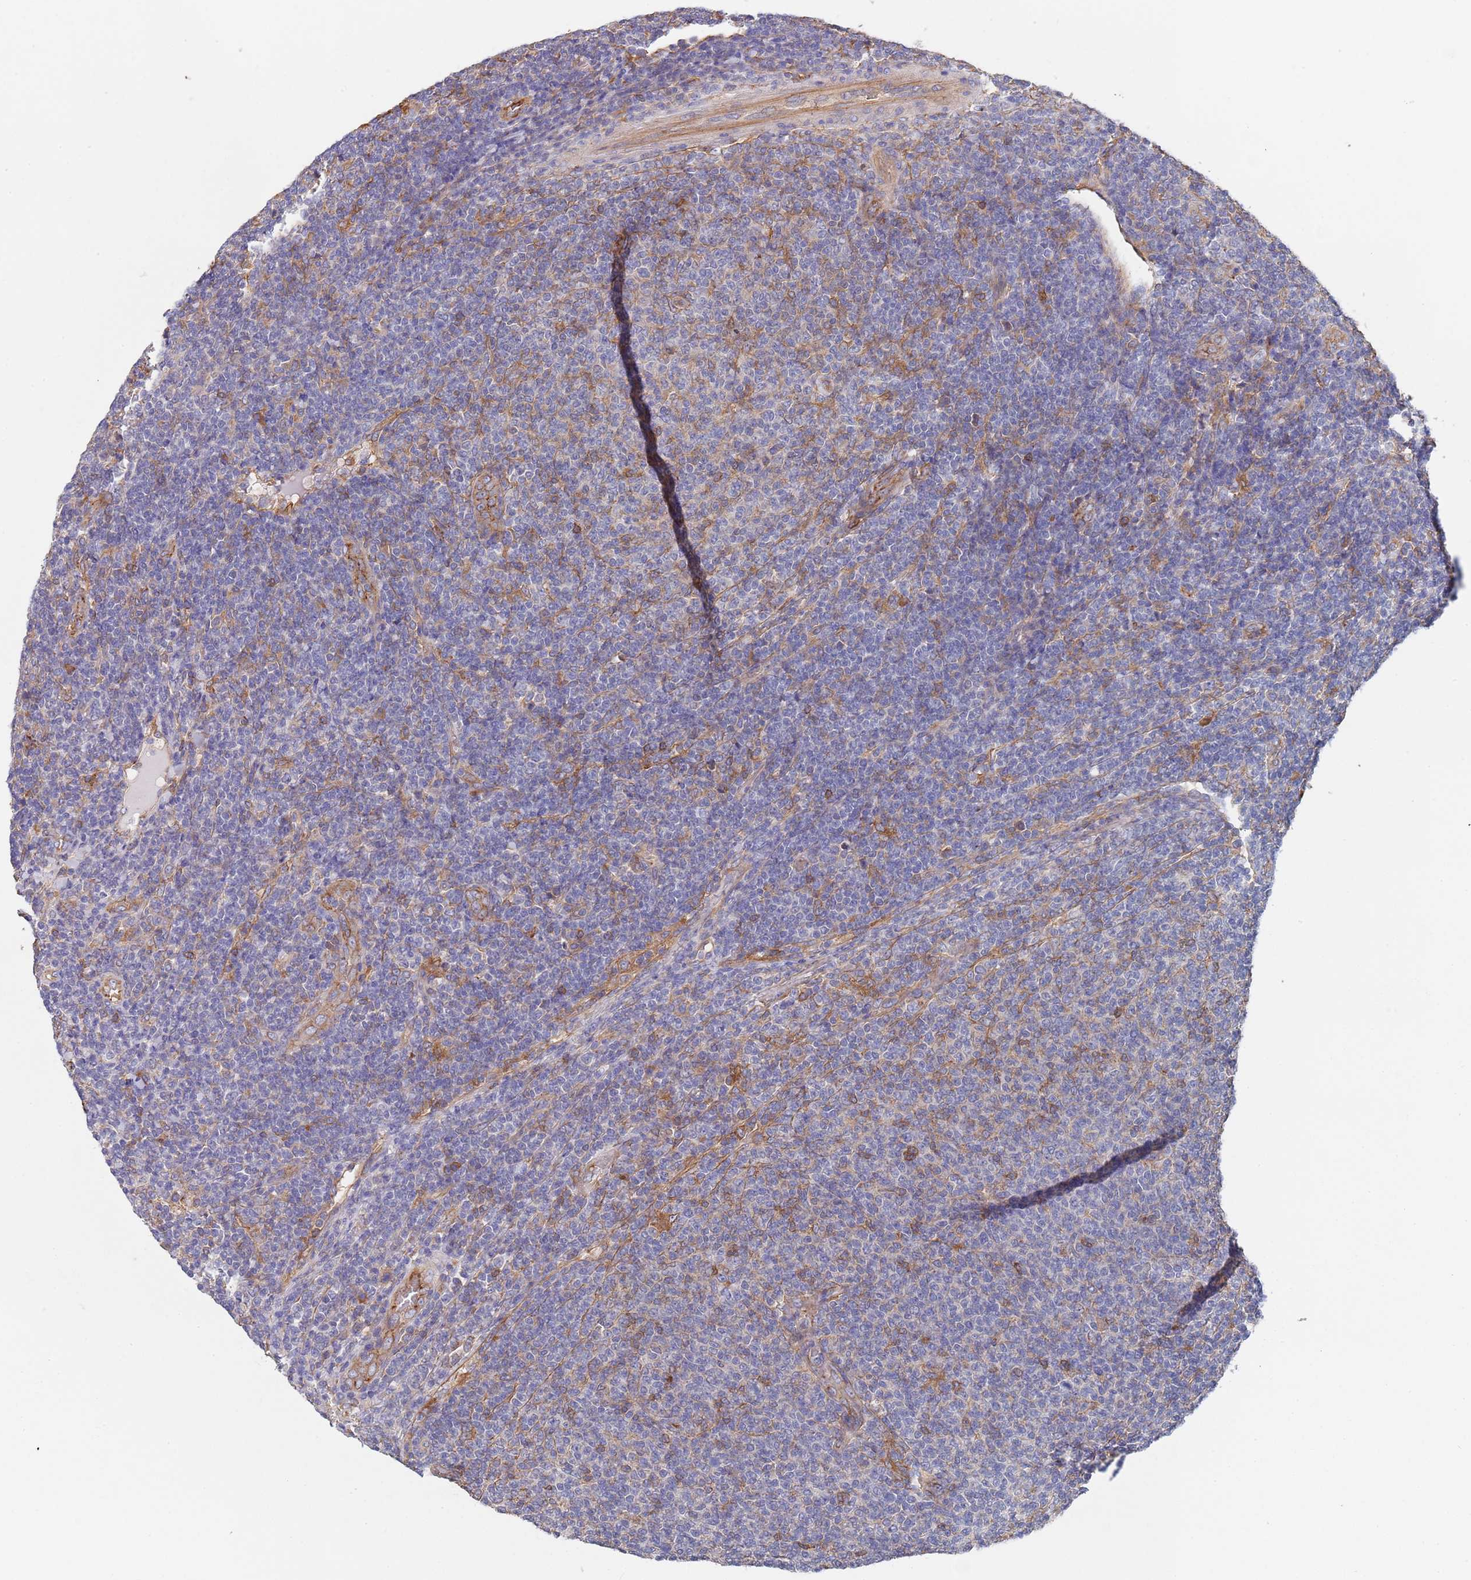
{"staining": {"intensity": "negative", "quantity": "none", "location": "none"}, "tissue": "lymphoma", "cell_type": "Tumor cells", "image_type": "cancer", "snomed": [{"axis": "morphology", "description": "Malignant lymphoma, non-Hodgkin's type, Low grade"}, {"axis": "topography", "description": "Lymph node"}], "caption": "An immunohistochemistry micrograph of lymphoma is shown. There is no staining in tumor cells of lymphoma.", "gene": "DCUN1D3", "patient": {"sex": "male", "age": 66}}